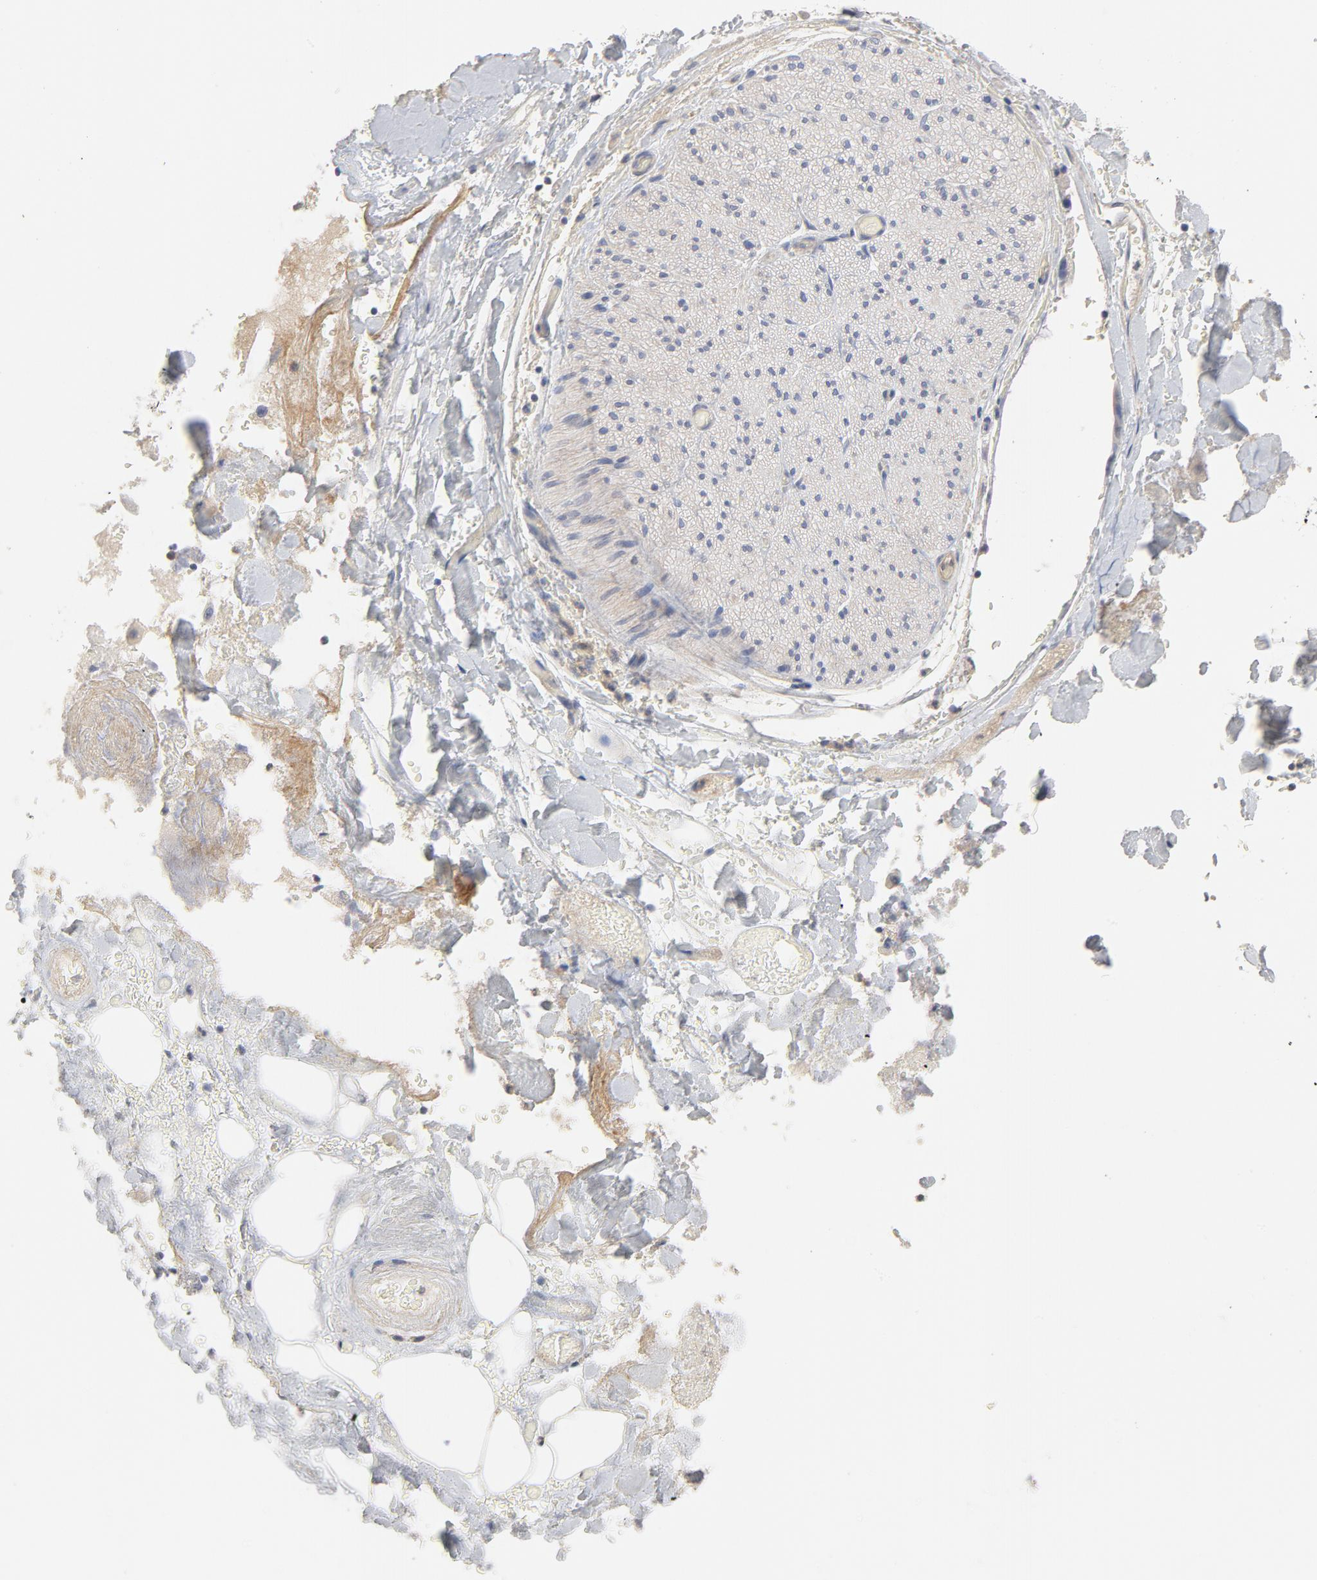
{"staining": {"intensity": "negative", "quantity": "none", "location": "none"}, "tissue": "adipose tissue", "cell_type": "Adipocytes", "image_type": "normal", "snomed": [{"axis": "morphology", "description": "Normal tissue, NOS"}, {"axis": "morphology", "description": "Cholangiocarcinoma"}, {"axis": "topography", "description": "Liver"}, {"axis": "topography", "description": "Peripheral nerve tissue"}], "caption": "Immunohistochemistry micrograph of normal adipose tissue: human adipose tissue stained with DAB displays no significant protein staining in adipocytes.", "gene": "ROCK1", "patient": {"sex": "male", "age": 50}}